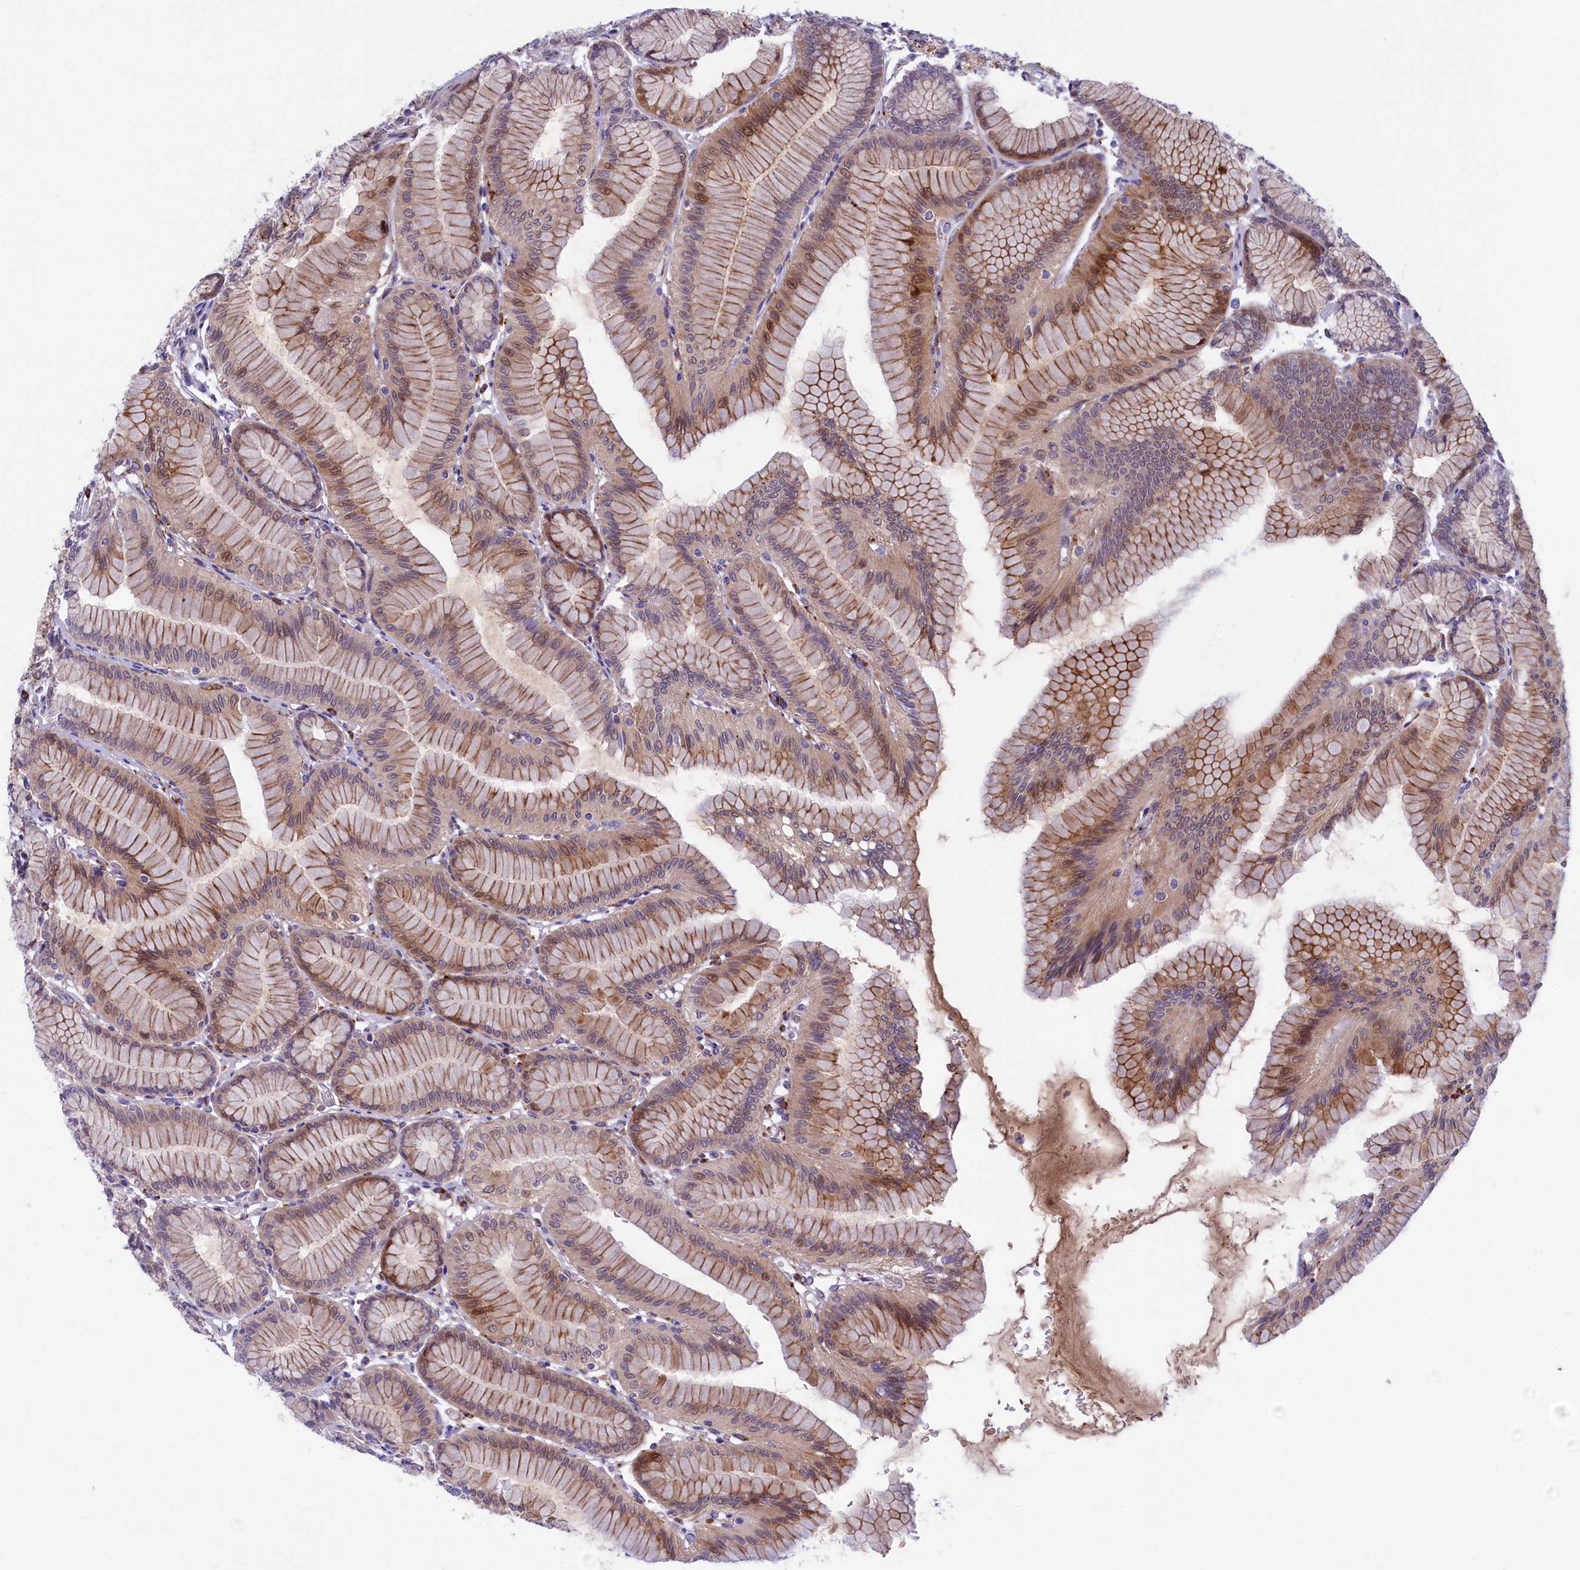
{"staining": {"intensity": "moderate", "quantity": "25%-75%", "location": "cytoplasmic/membranous,nuclear"}, "tissue": "stomach", "cell_type": "Glandular cells", "image_type": "normal", "snomed": [{"axis": "morphology", "description": "Normal tissue, NOS"}, {"axis": "morphology", "description": "Adenocarcinoma, NOS"}, {"axis": "morphology", "description": "Adenocarcinoma, High grade"}, {"axis": "topography", "description": "Stomach, upper"}, {"axis": "topography", "description": "Stomach"}], "caption": "Immunohistochemistry (IHC) micrograph of benign stomach: stomach stained using IHC displays medium levels of moderate protein expression localized specifically in the cytoplasmic/membranous,nuclear of glandular cells, appearing as a cytoplasmic/membranous,nuclear brown color.", "gene": "MAN2B1", "patient": {"sex": "female", "age": 65}}